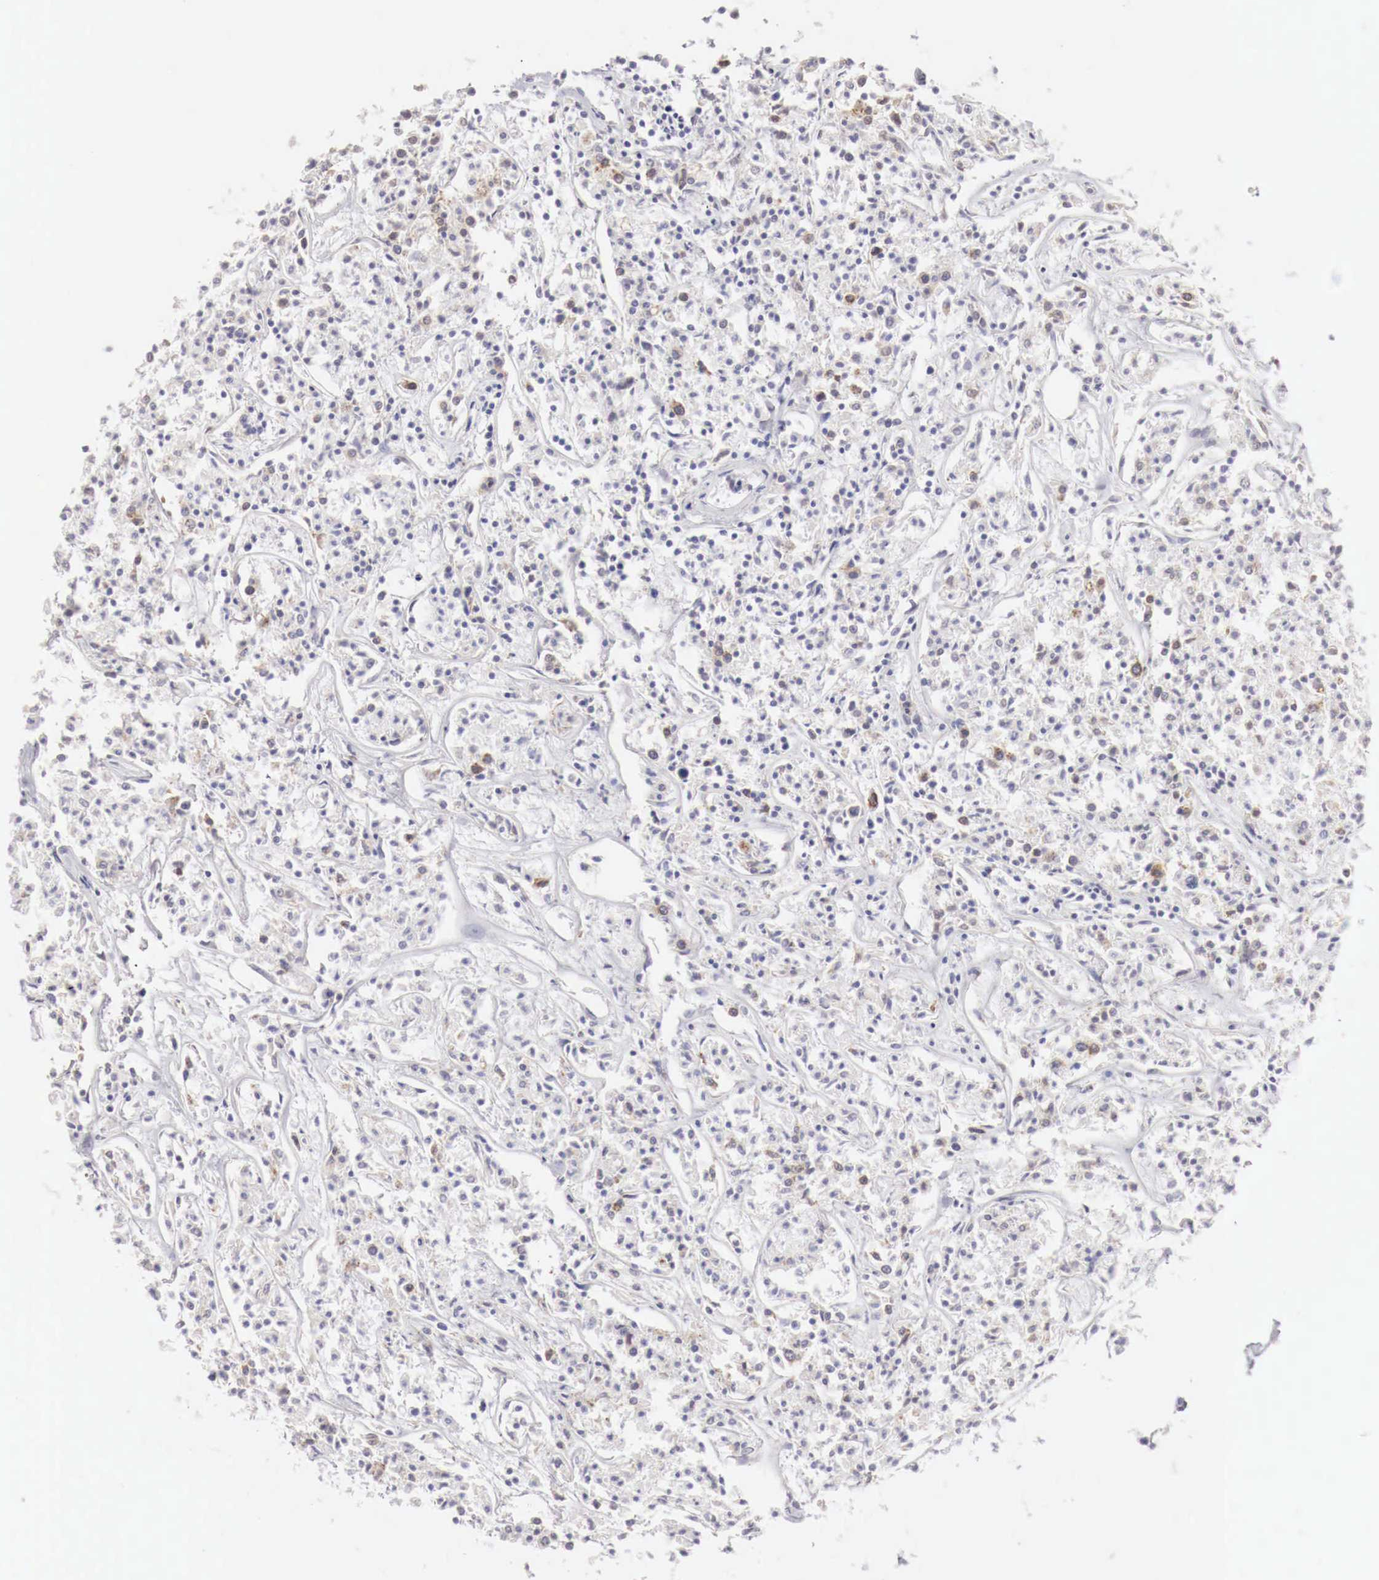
{"staining": {"intensity": "moderate", "quantity": ">75%", "location": "cytoplasmic/membranous"}, "tissue": "lymphoma", "cell_type": "Tumor cells", "image_type": "cancer", "snomed": [{"axis": "morphology", "description": "Malignant lymphoma, non-Hodgkin's type, Low grade"}, {"axis": "topography", "description": "Small intestine"}], "caption": "Lymphoma stained with immunohistochemistry (IHC) reveals moderate cytoplasmic/membranous positivity in about >75% of tumor cells. (DAB (3,3'-diaminobenzidine) = brown stain, brightfield microscopy at high magnification).", "gene": "NSDHL", "patient": {"sex": "female", "age": 59}}